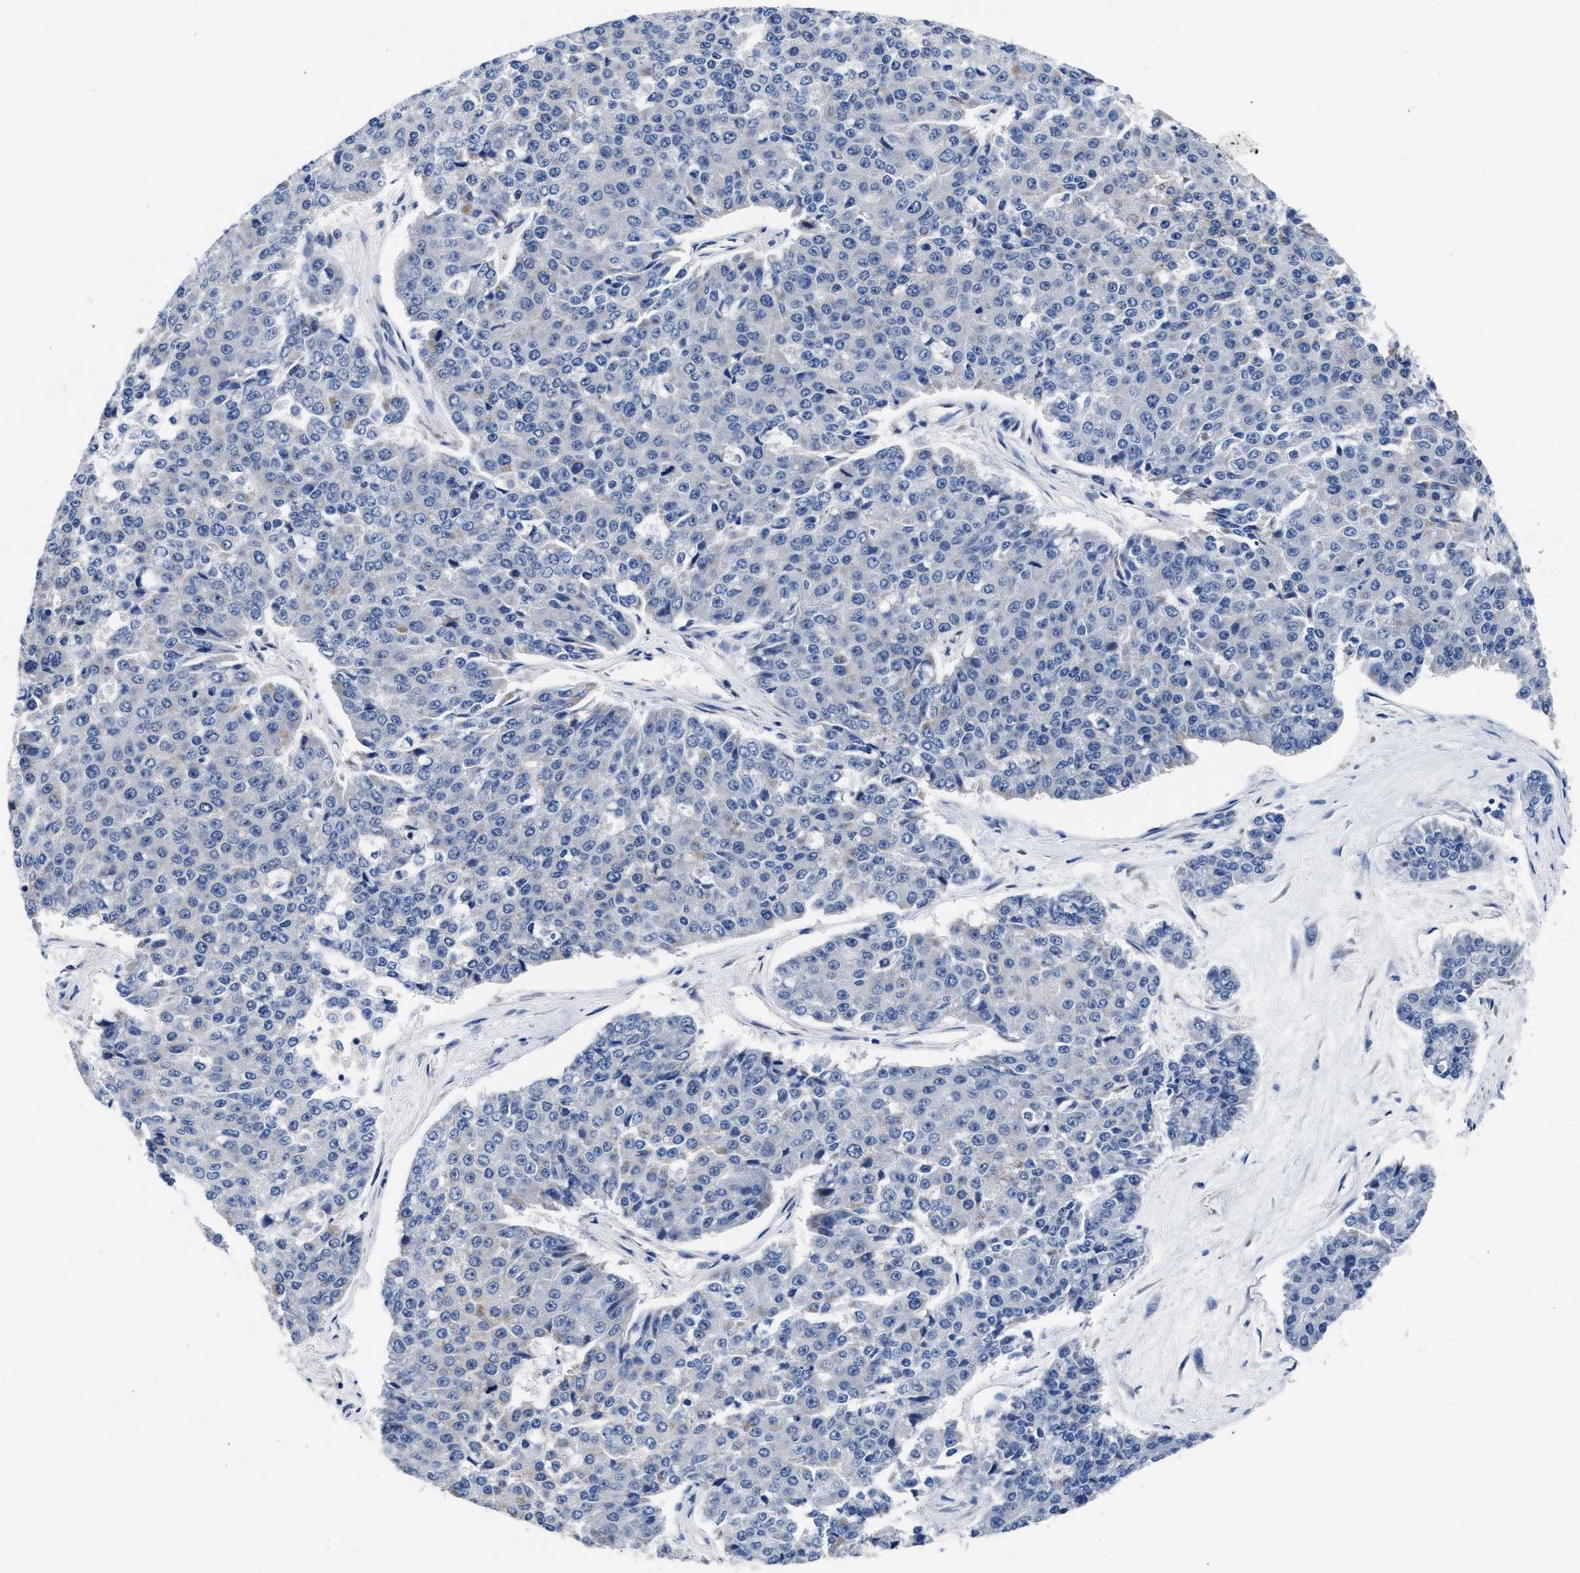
{"staining": {"intensity": "negative", "quantity": "none", "location": "none"}, "tissue": "pancreatic cancer", "cell_type": "Tumor cells", "image_type": "cancer", "snomed": [{"axis": "morphology", "description": "Adenocarcinoma, NOS"}, {"axis": "topography", "description": "Pancreas"}], "caption": "The histopathology image displays no significant expression in tumor cells of pancreatic adenocarcinoma.", "gene": "RINT1", "patient": {"sex": "male", "age": 50}}